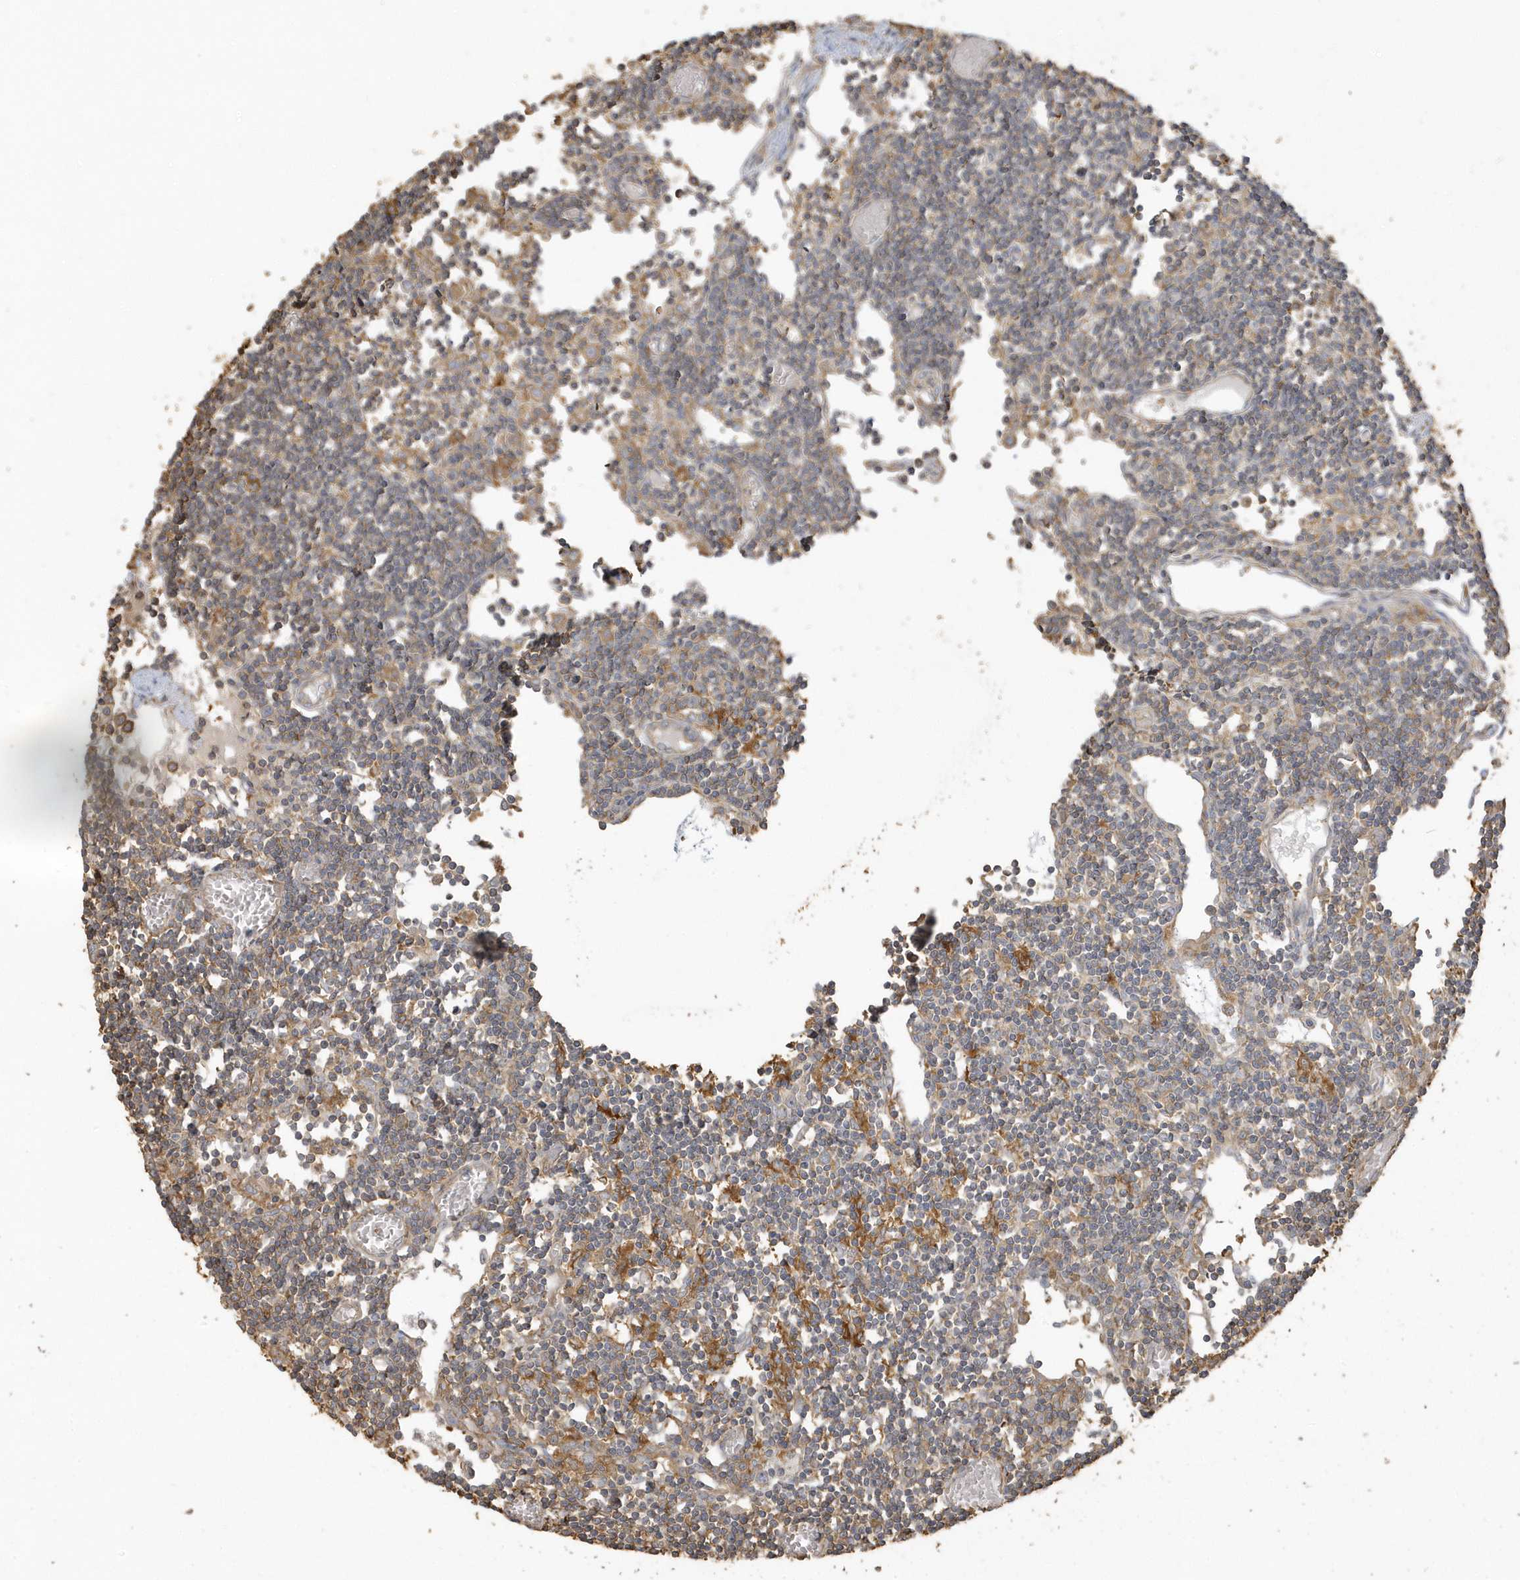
{"staining": {"intensity": "moderate", "quantity": ">75%", "location": "cytoplasmic/membranous"}, "tissue": "lymph node", "cell_type": "Germinal center cells", "image_type": "normal", "snomed": [{"axis": "morphology", "description": "Normal tissue, NOS"}, {"axis": "topography", "description": "Lymph node"}], "caption": "Protein expression analysis of normal lymph node exhibits moderate cytoplasmic/membranous positivity in about >75% of germinal center cells.", "gene": "ZBTB8A", "patient": {"sex": "female", "age": 11}}